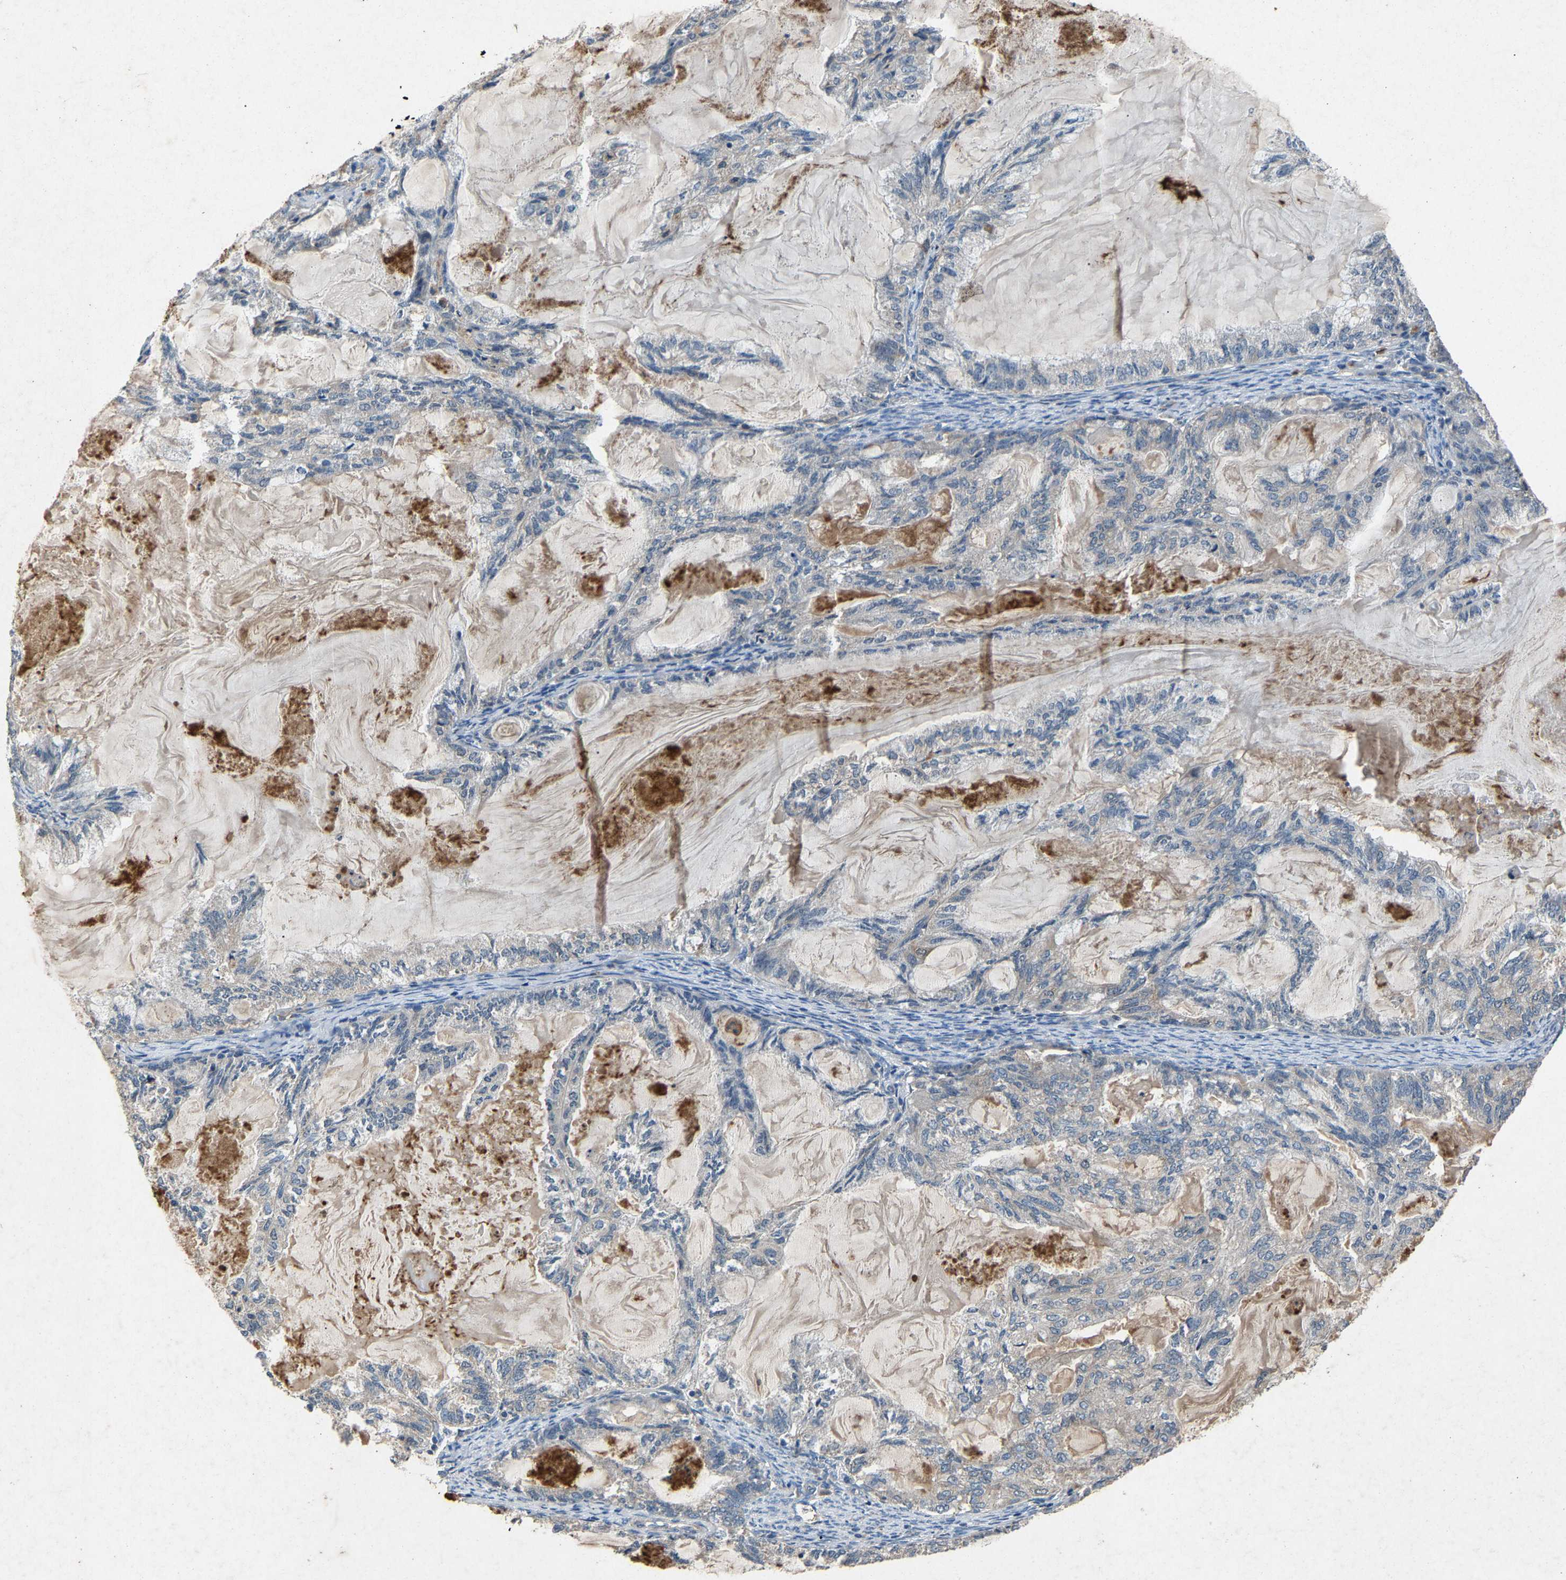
{"staining": {"intensity": "negative", "quantity": "none", "location": "none"}, "tissue": "endometrial cancer", "cell_type": "Tumor cells", "image_type": "cancer", "snomed": [{"axis": "morphology", "description": "Adenocarcinoma, NOS"}, {"axis": "topography", "description": "Endometrium"}], "caption": "Immunohistochemical staining of human endometrial cancer (adenocarcinoma) demonstrates no significant staining in tumor cells. (IHC, brightfield microscopy, high magnification).", "gene": "PPID", "patient": {"sex": "female", "age": 86}}